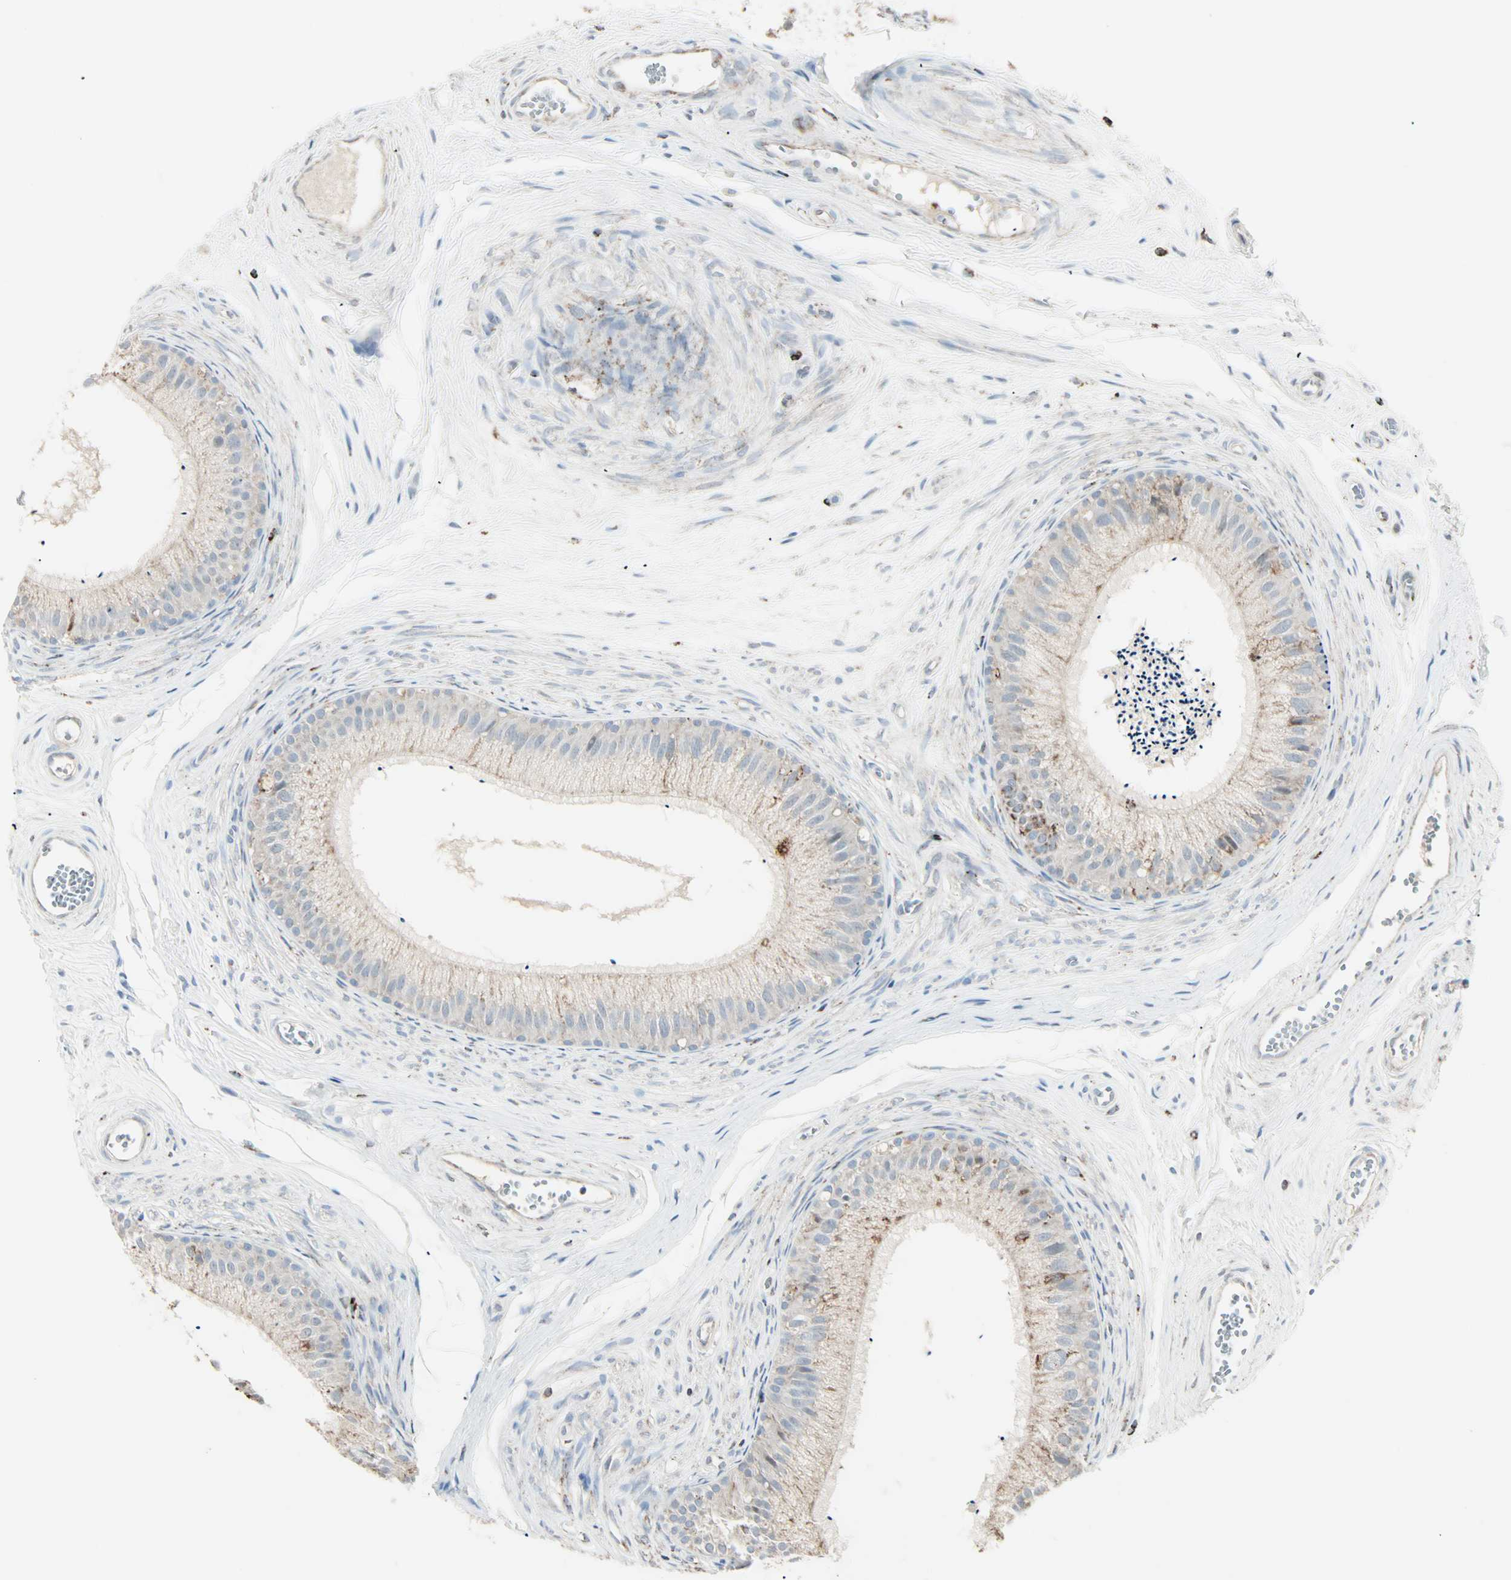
{"staining": {"intensity": "weak", "quantity": "<25%", "location": "cytoplasmic/membranous"}, "tissue": "epididymis", "cell_type": "Glandular cells", "image_type": "normal", "snomed": [{"axis": "morphology", "description": "Normal tissue, NOS"}, {"axis": "topography", "description": "Epididymis"}], "caption": "Epididymis stained for a protein using IHC displays no expression glandular cells.", "gene": "IDH2", "patient": {"sex": "male", "age": 56}}